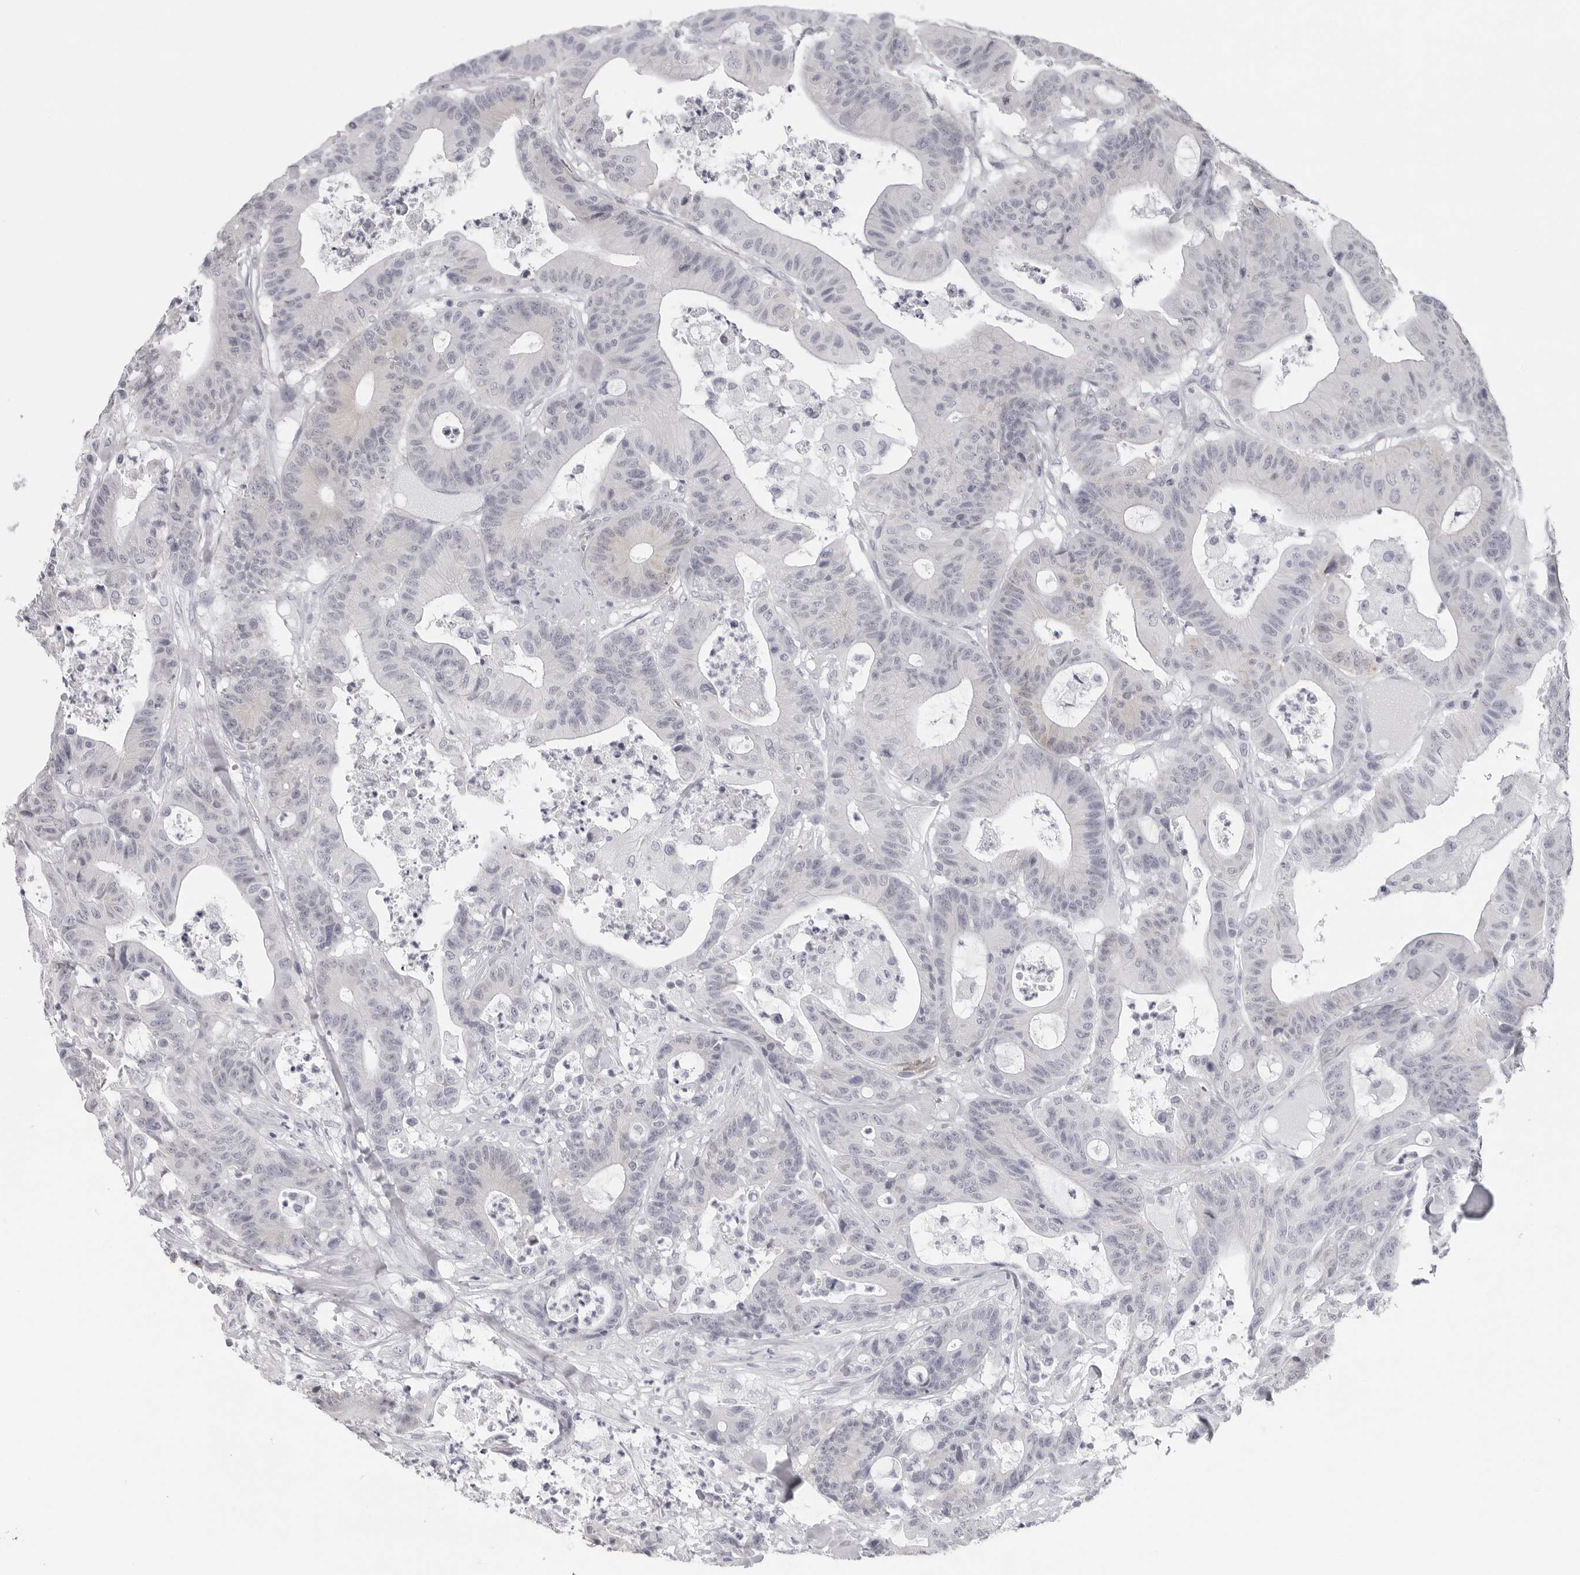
{"staining": {"intensity": "negative", "quantity": "none", "location": "none"}, "tissue": "colorectal cancer", "cell_type": "Tumor cells", "image_type": "cancer", "snomed": [{"axis": "morphology", "description": "Adenocarcinoma, NOS"}, {"axis": "topography", "description": "Colon"}], "caption": "A histopathology image of colorectal cancer stained for a protein displays no brown staining in tumor cells. (DAB (3,3'-diaminobenzidine) immunohistochemistry with hematoxylin counter stain).", "gene": "EPB41", "patient": {"sex": "female", "age": 84}}